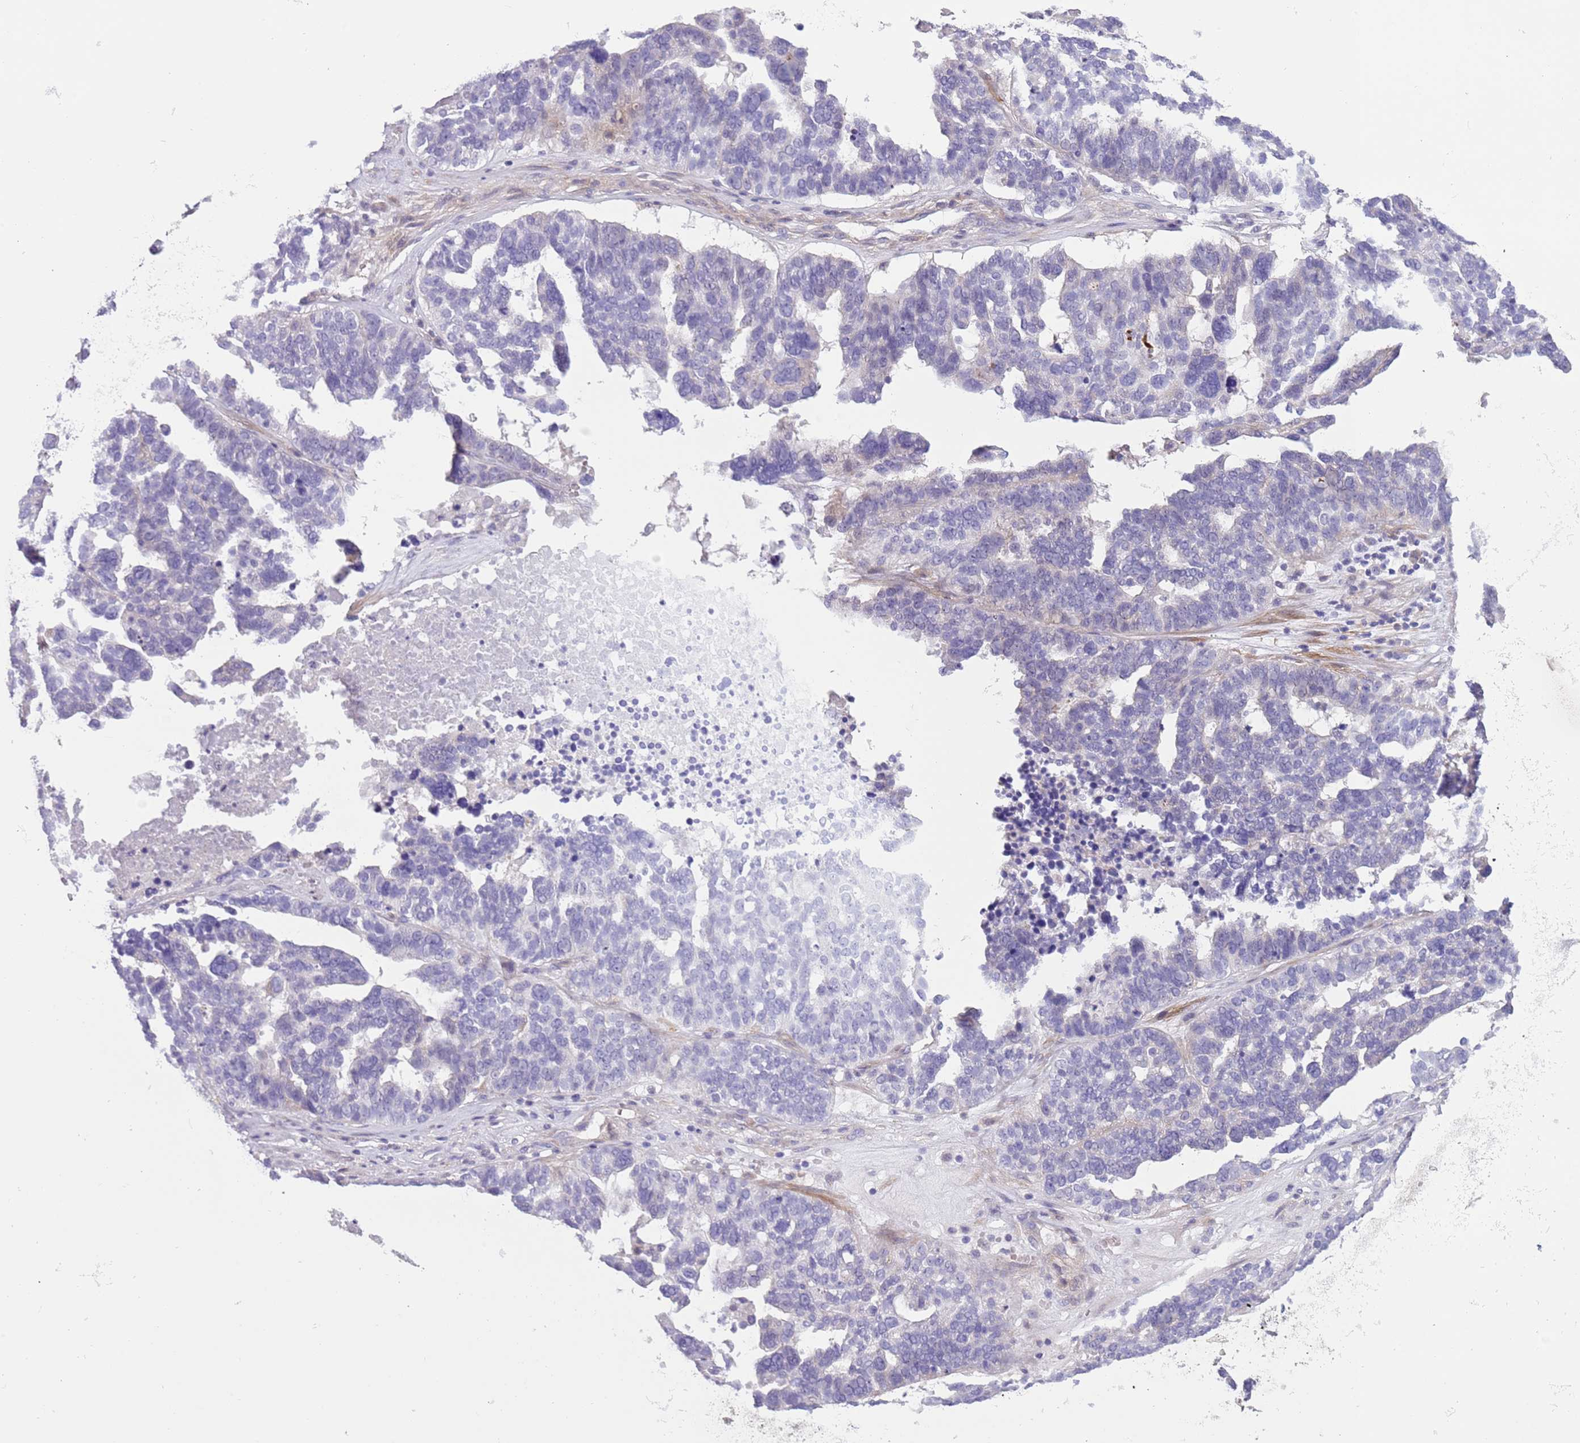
{"staining": {"intensity": "negative", "quantity": "none", "location": "none"}, "tissue": "ovarian cancer", "cell_type": "Tumor cells", "image_type": "cancer", "snomed": [{"axis": "morphology", "description": "Cystadenocarcinoma, serous, NOS"}, {"axis": "topography", "description": "Ovary"}], "caption": "Protein analysis of ovarian cancer (serous cystadenocarcinoma) shows no significant positivity in tumor cells.", "gene": "TINAGL1", "patient": {"sex": "female", "age": 59}}